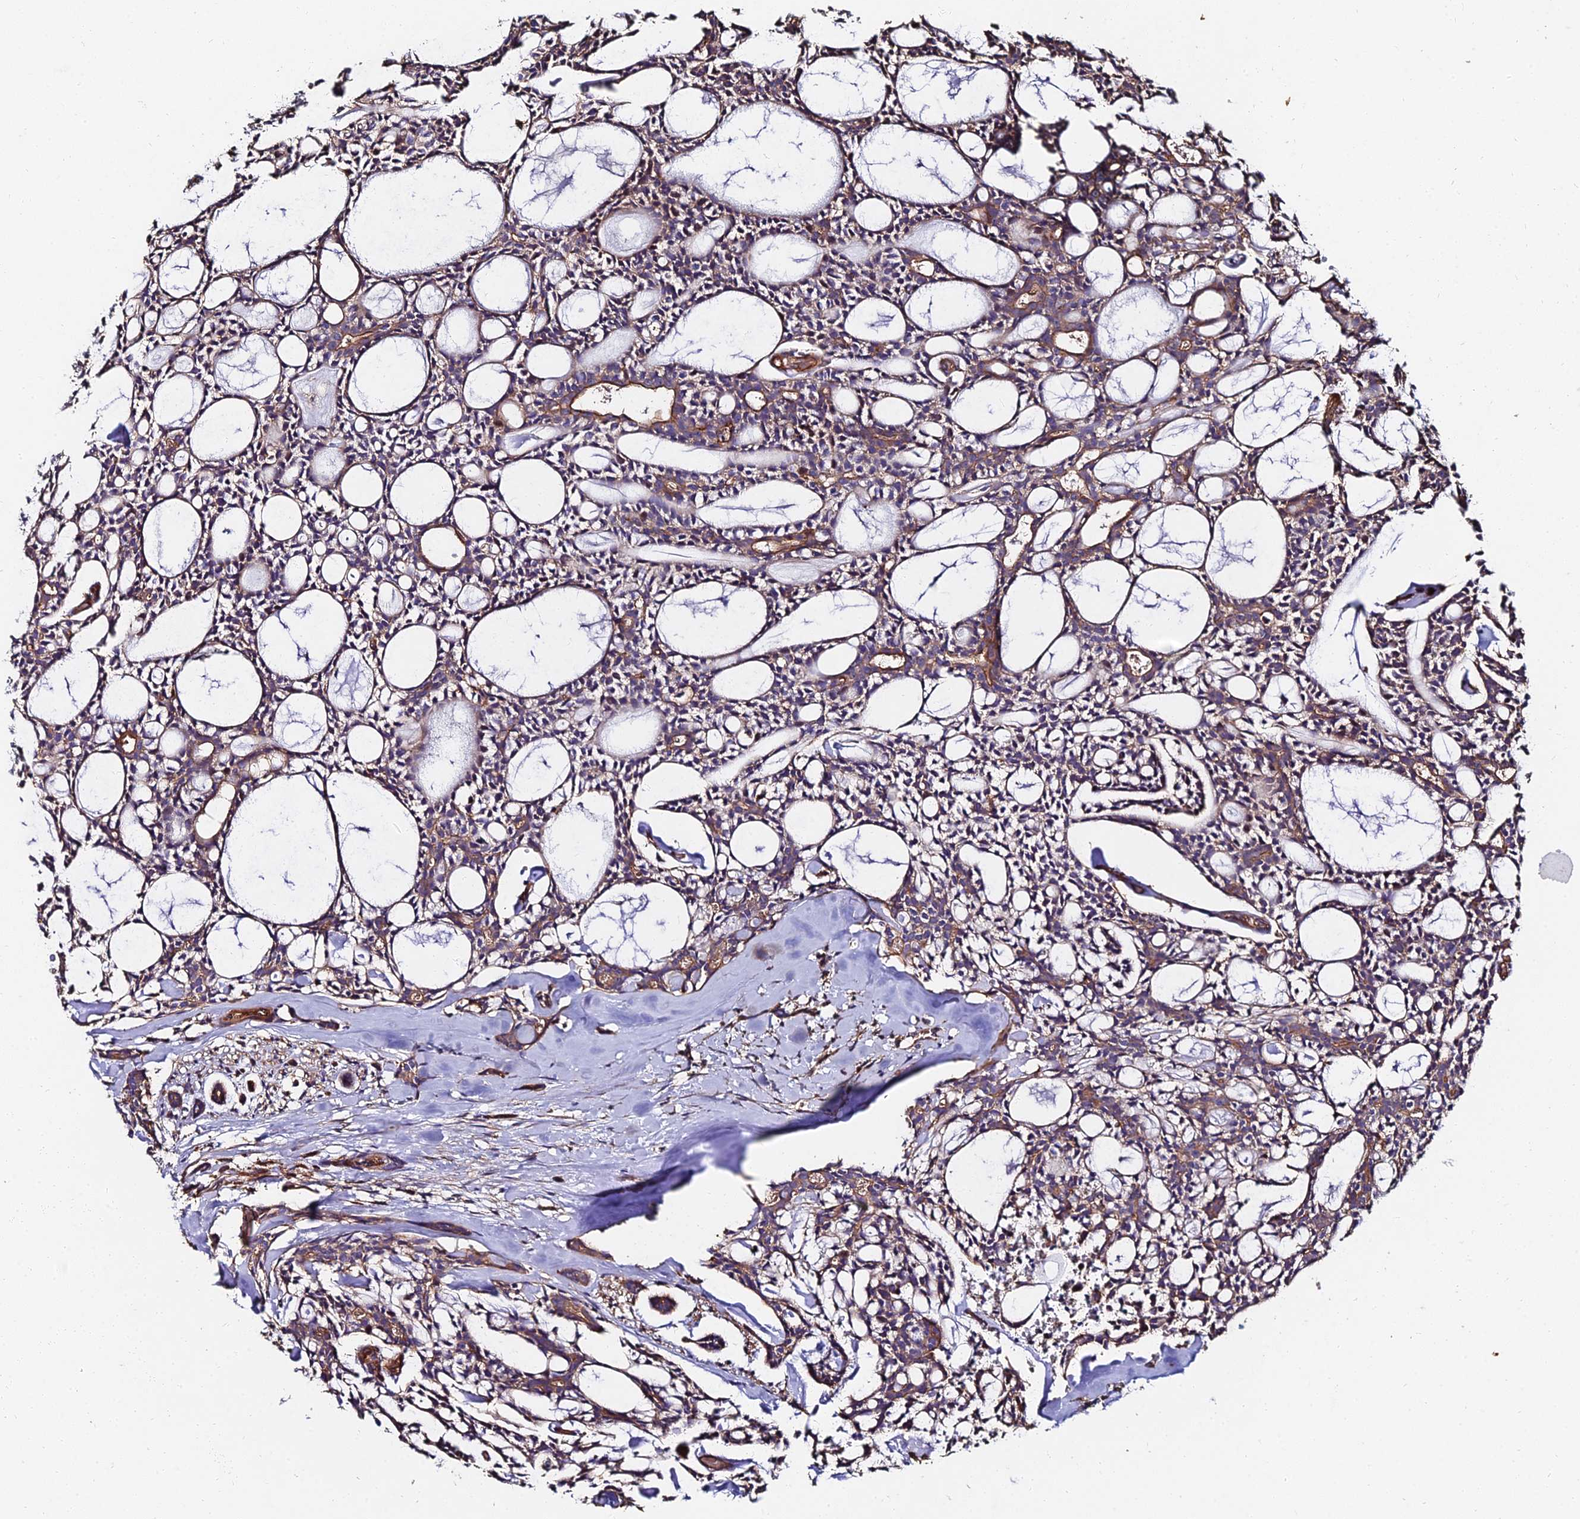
{"staining": {"intensity": "weak", "quantity": ">75%", "location": "cytoplasmic/membranous"}, "tissue": "head and neck cancer", "cell_type": "Tumor cells", "image_type": "cancer", "snomed": [{"axis": "morphology", "description": "Adenocarcinoma, NOS"}, {"axis": "topography", "description": "Salivary gland"}, {"axis": "topography", "description": "Head-Neck"}], "caption": "Head and neck adenocarcinoma was stained to show a protein in brown. There is low levels of weak cytoplasmic/membranous expression in about >75% of tumor cells. (DAB = brown stain, brightfield microscopy at high magnification).", "gene": "EXT1", "patient": {"sex": "male", "age": 55}}